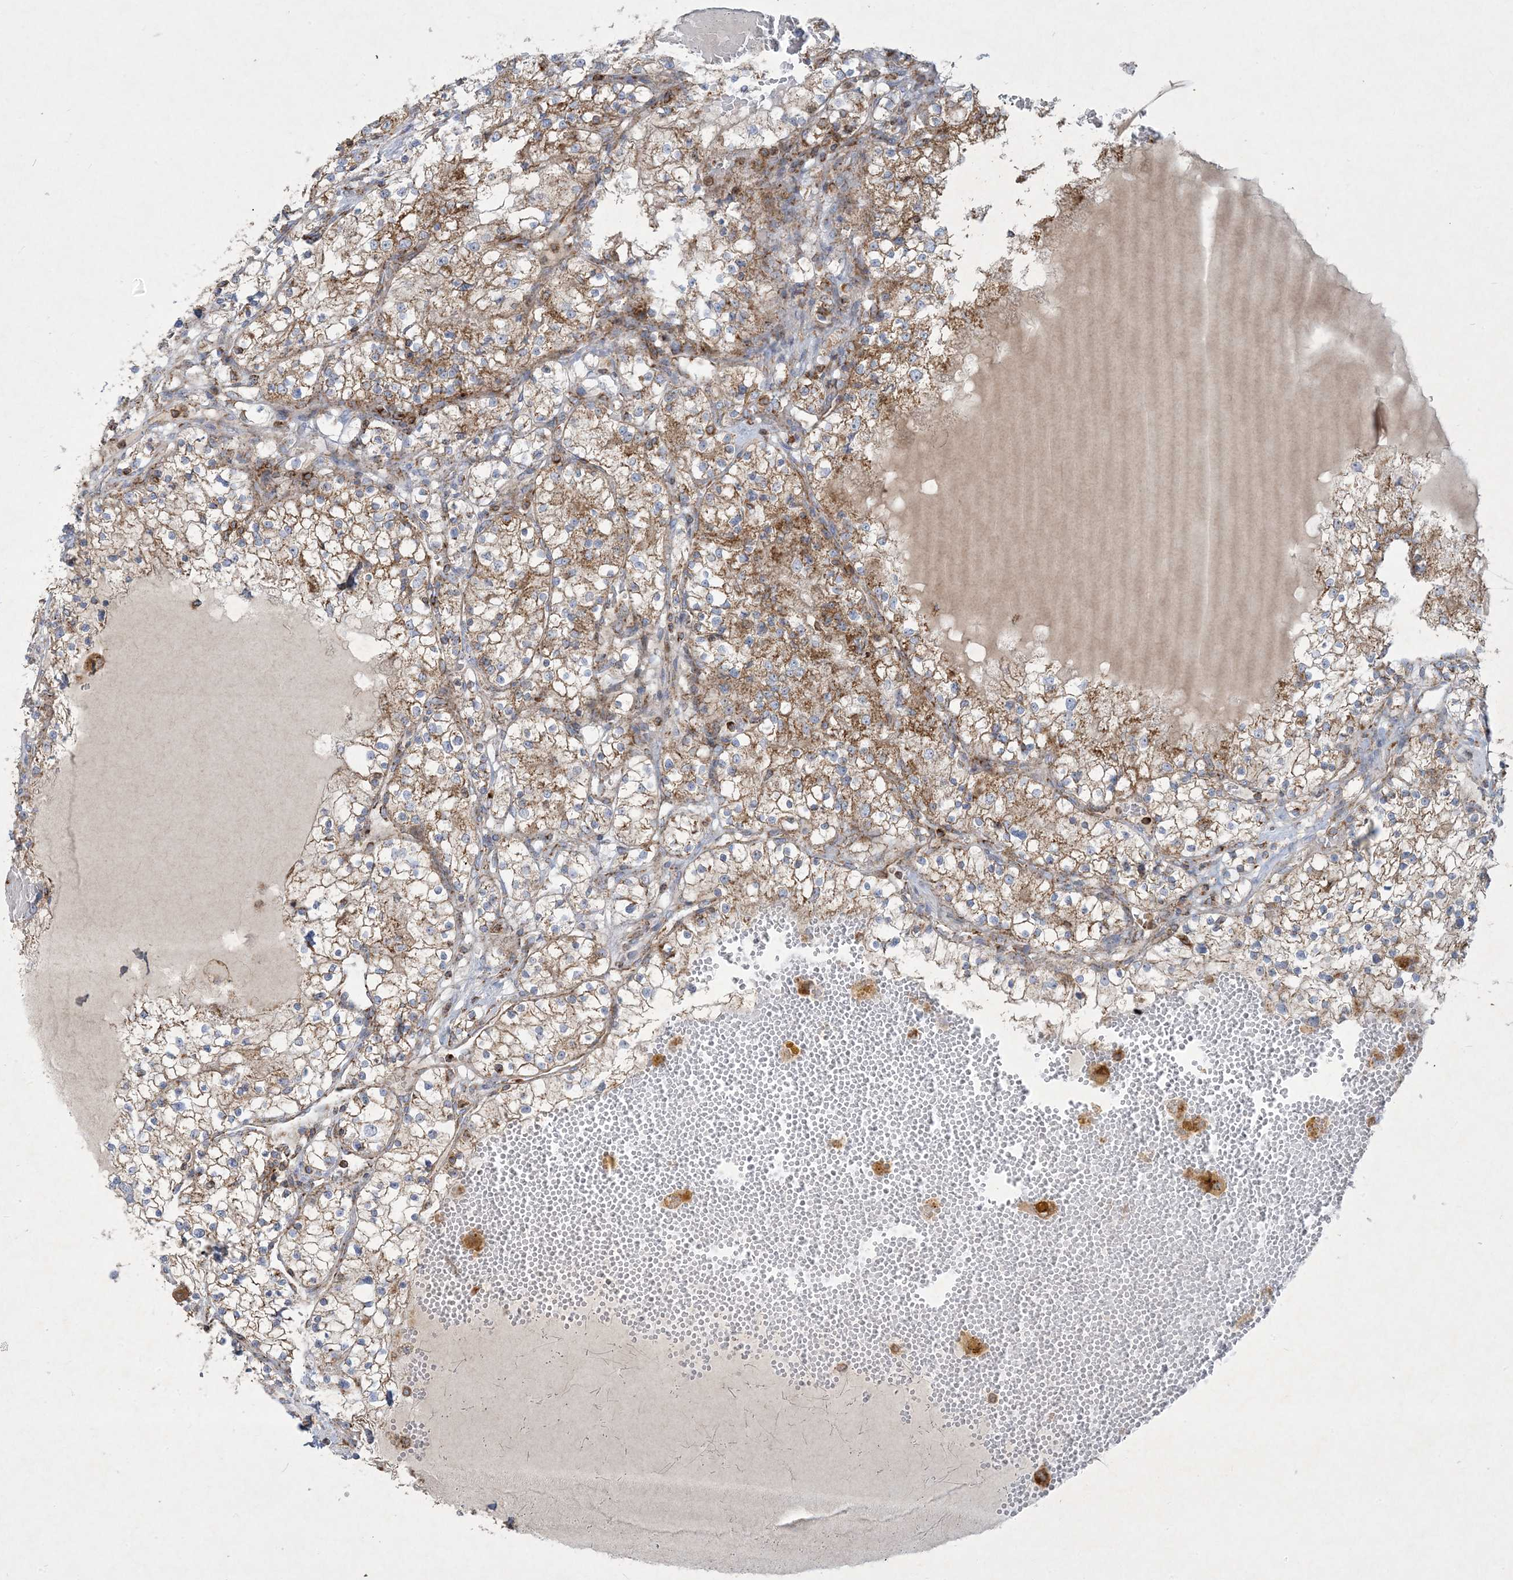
{"staining": {"intensity": "moderate", "quantity": ">75%", "location": "cytoplasmic/membranous"}, "tissue": "renal cancer", "cell_type": "Tumor cells", "image_type": "cancer", "snomed": [{"axis": "morphology", "description": "Normal tissue, NOS"}, {"axis": "morphology", "description": "Adenocarcinoma, NOS"}, {"axis": "topography", "description": "Kidney"}], "caption": "Immunohistochemistry micrograph of renal cancer (adenocarcinoma) stained for a protein (brown), which exhibits medium levels of moderate cytoplasmic/membranous staining in approximately >75% of tumor cells.", "gene": "BEND4", "patient": {"sex": "male", "age": 68}}